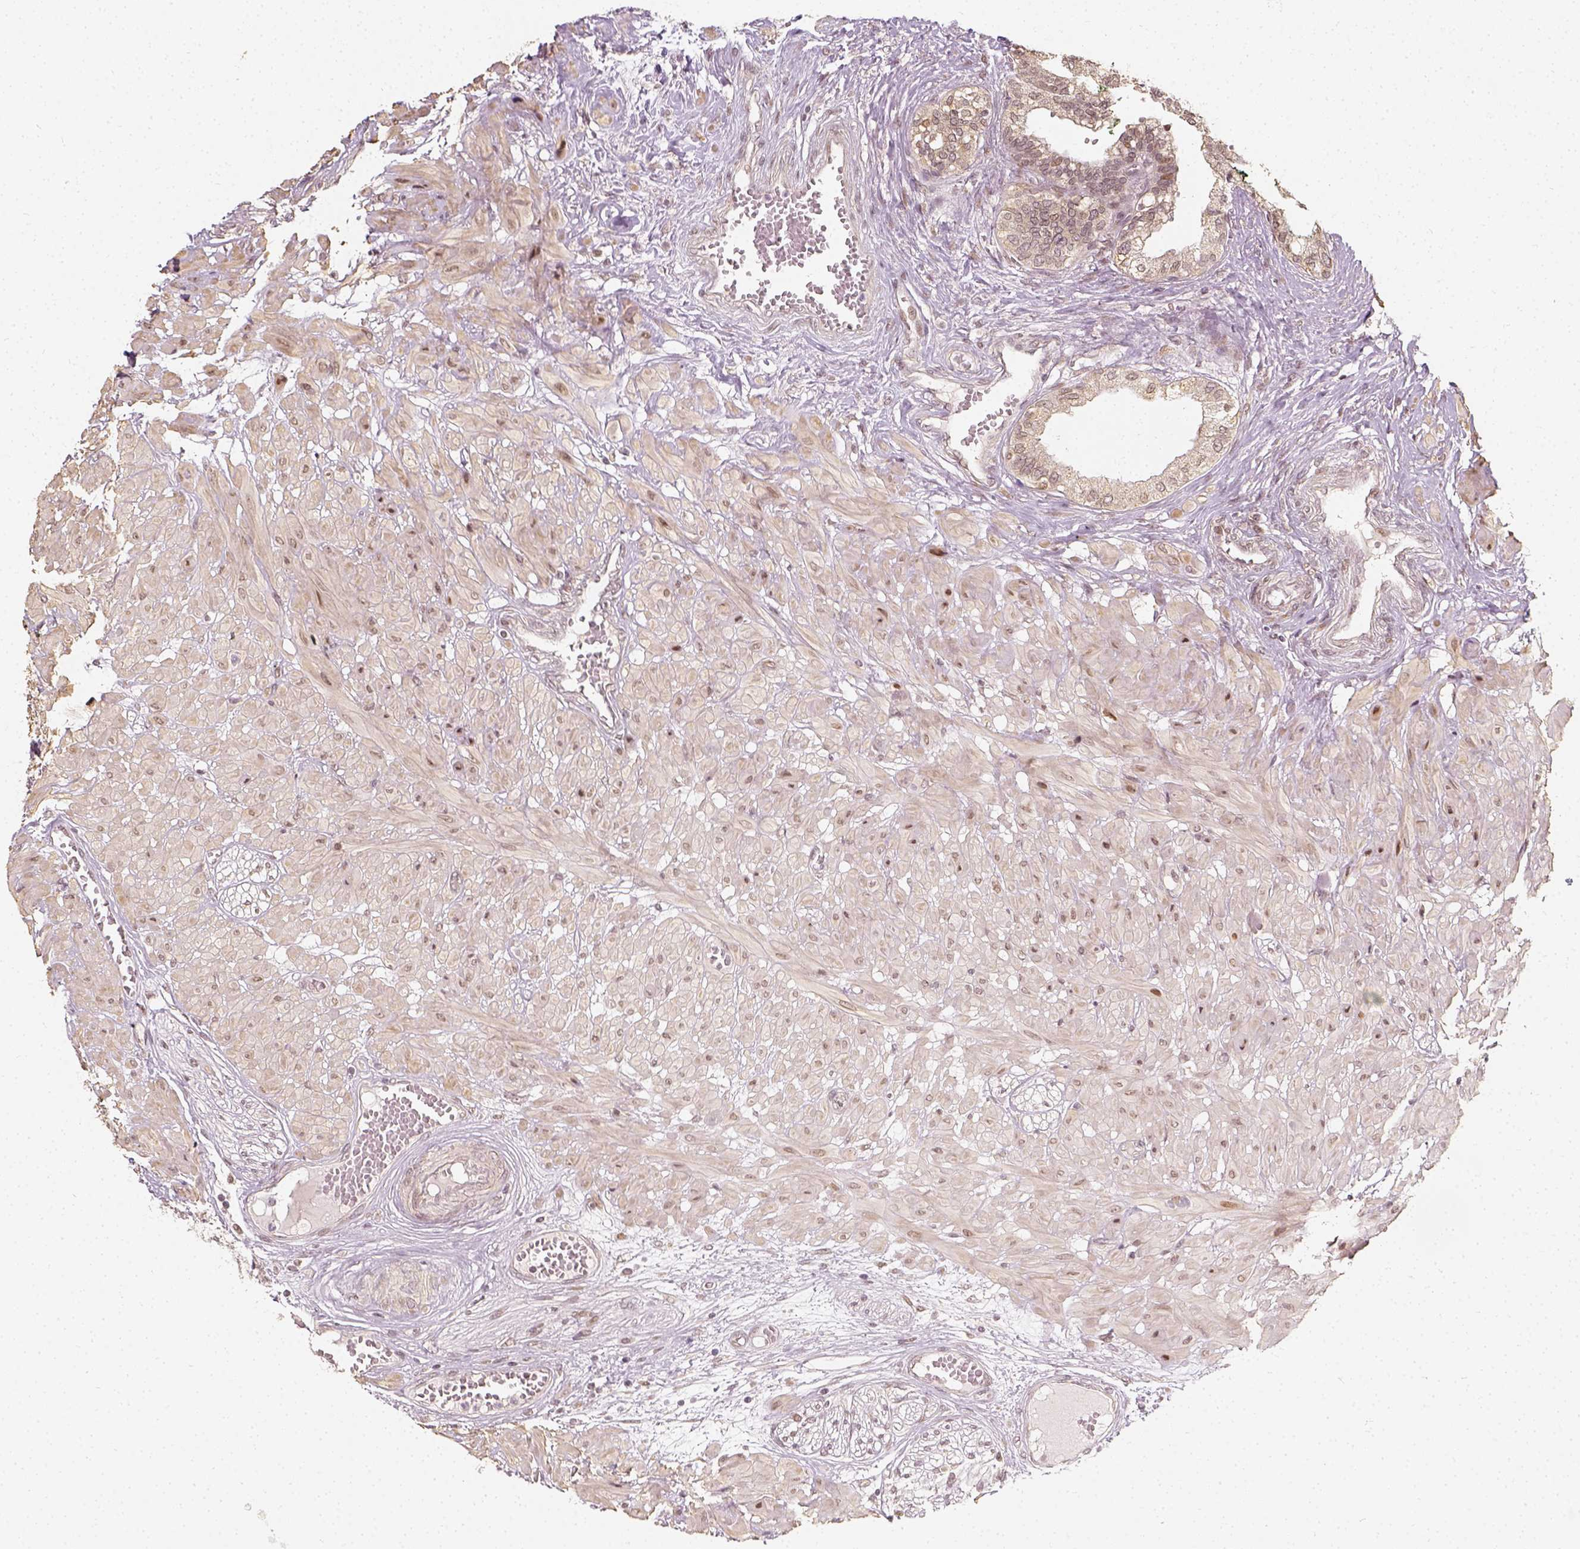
{"staining": {"intensity": "weak", "quantity": "<25%", "location": "nuclear"}, "tissue": "prostate cancer", "cell_type": "Tumor cells", "image_type": "cancer", "snomed": [{"axis": "morphology", "description": "Adenocarcinoma, High grade"}, {"axis": "topography", "description": "Prostate"}], "caption": "A photomicrograph of human high-grade adenocarcinoma (prostate) is negative for staining in tumor cells.", "gene": "ZMAT3", "patient": {"sex": "male", "age": 71}}